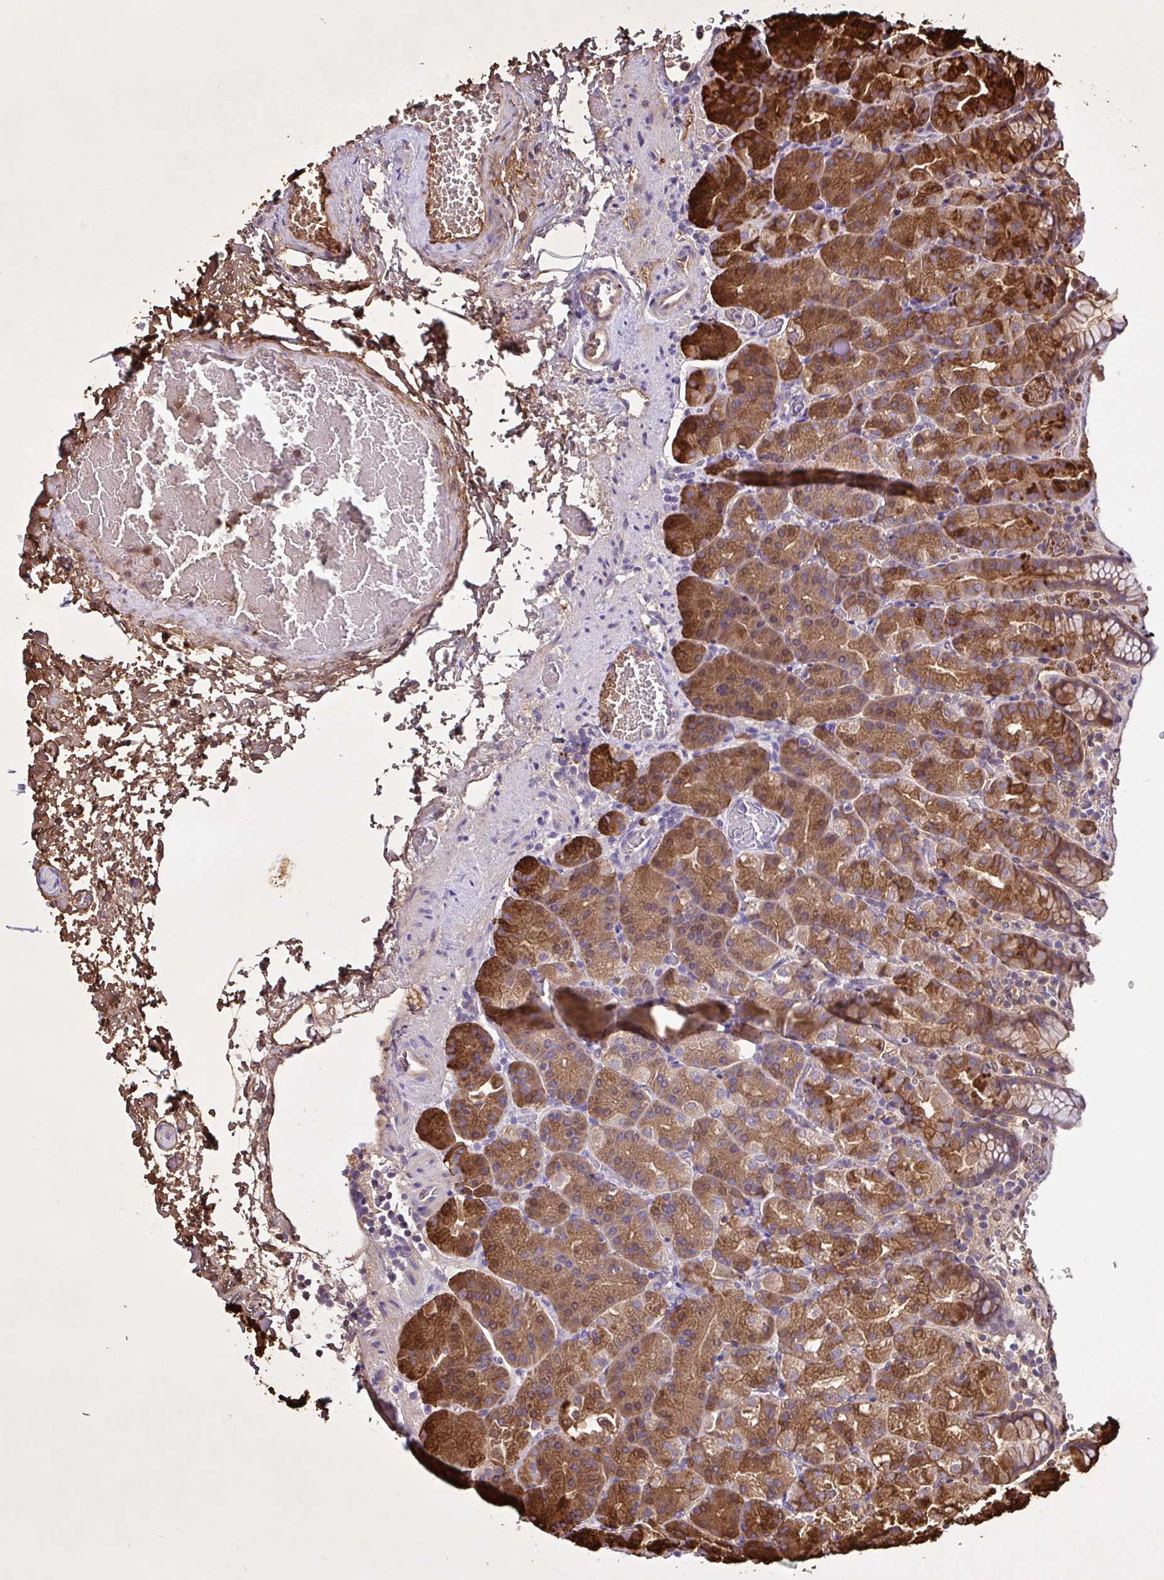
{"staining": {"intensity": "moderate", "quantity": "25%-75%", "location": "cytoplasmic/membranous,nuclear"}, "tissue": "stomach", "cell_type": "Glandular cells", "image_type": "normal", "snomed": [{"axis": "morphology", "description": "Normal tissue, NOS"}, {"axis": "topography", "description": "Stomach, upper"}], "caption": "Benign stomach reveals moderate cytoplasmic/membranous,nuclear expression in about 25%-75% of glandular cells, visualized by immunohistochemistry.", "gene": "NTPCR", "patient": {"sex": "female", "age": 81}}